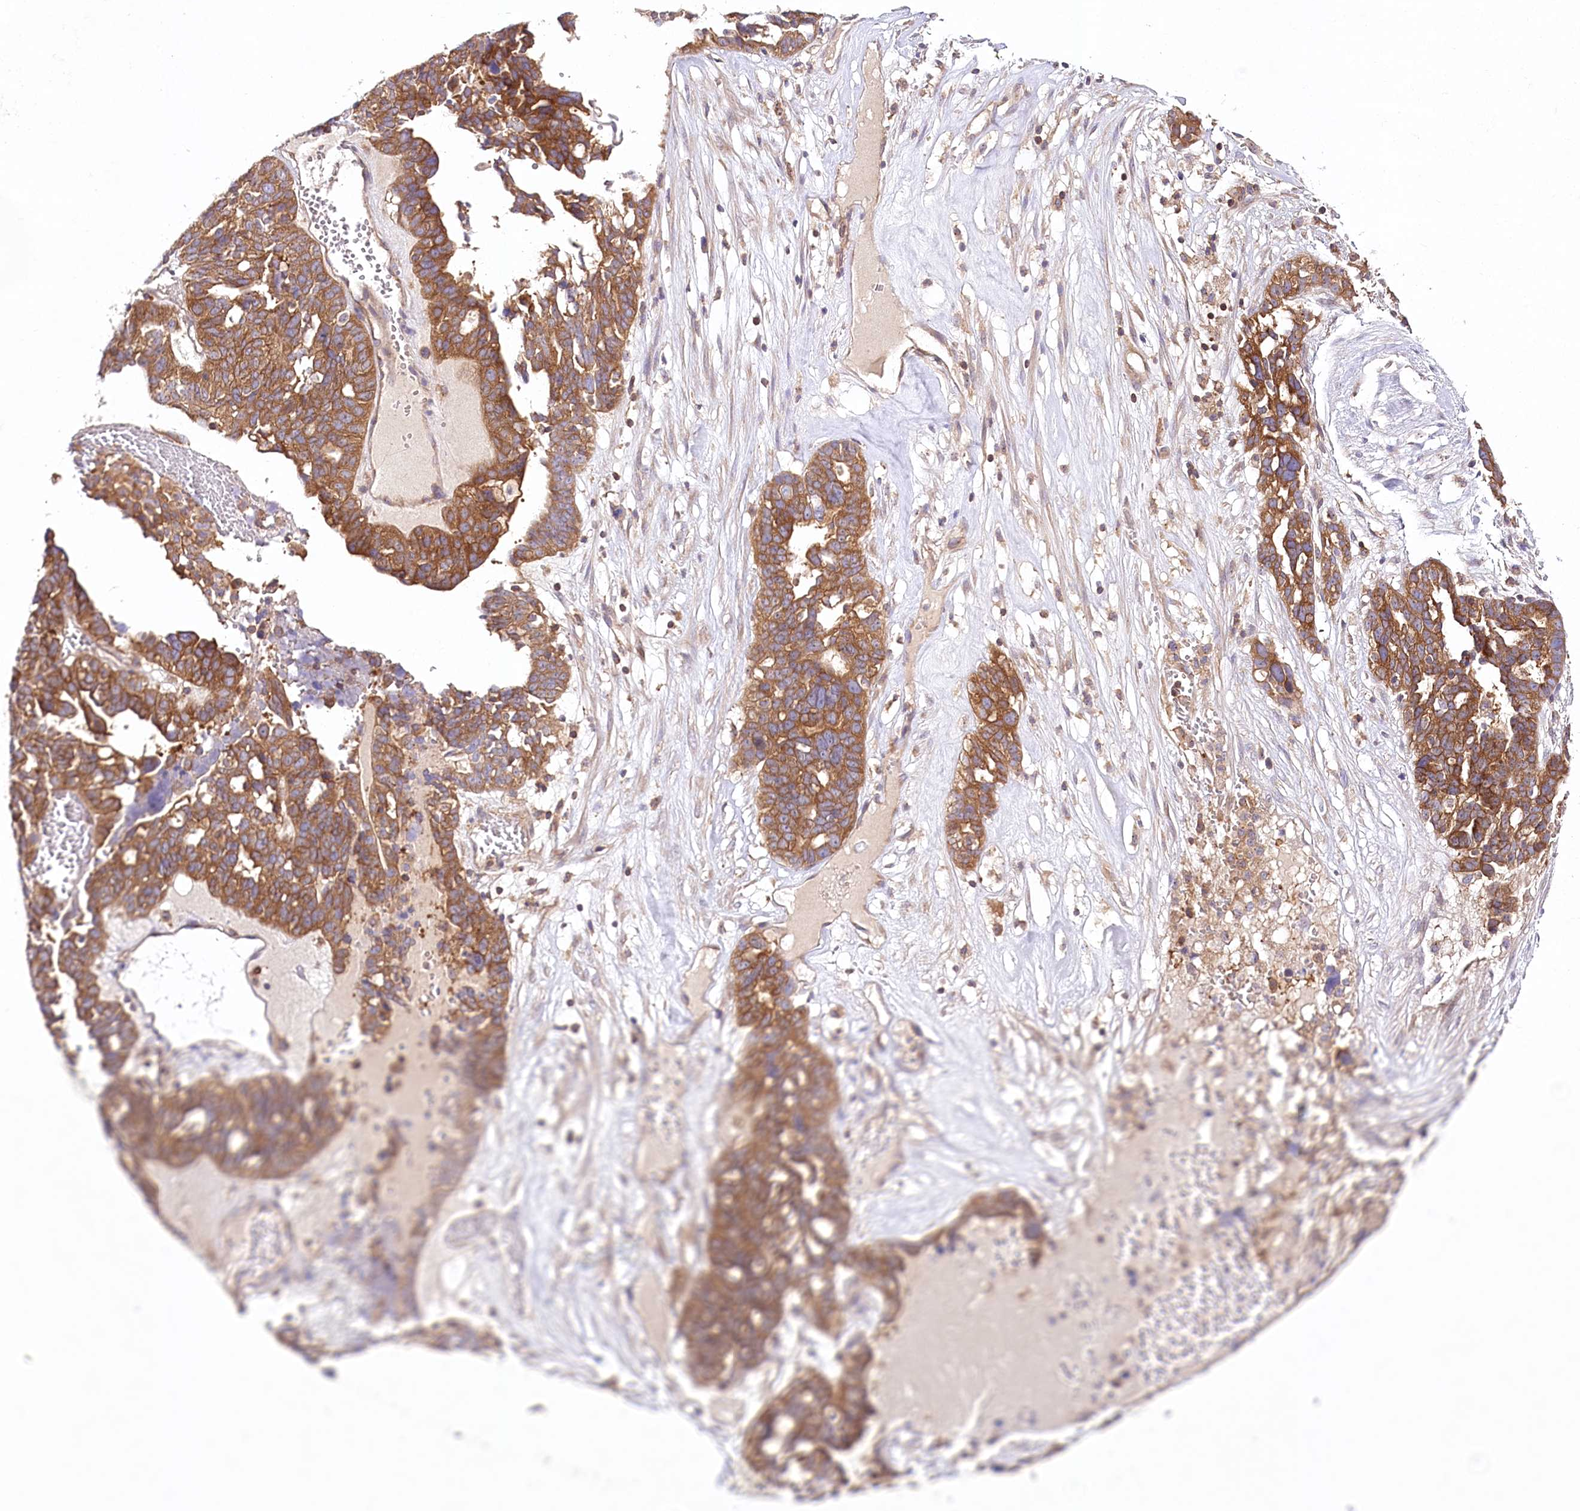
{"staining": {"intensity": "moderate", "quantity": ">75%", "location": "cytoplasmic/membranous"}, "tissue": "ovarian cancer", "cell_type": "Tumor cells", "image_type": "cancer", "snomed": [{"axis": "morphology", "description": "Cystadenocarcinoma, serous, NOS"}, {"axis": "topography", "description": "Ovary"}], "caption": "Ovarian serous cystadenocarcinoma tissue demonstrates moderate cytoplasmic/membranous positivity in about >75% of tumor cells", "gene": "ABRAXAS2", "patient": {"sex": "female", "age": 59}}